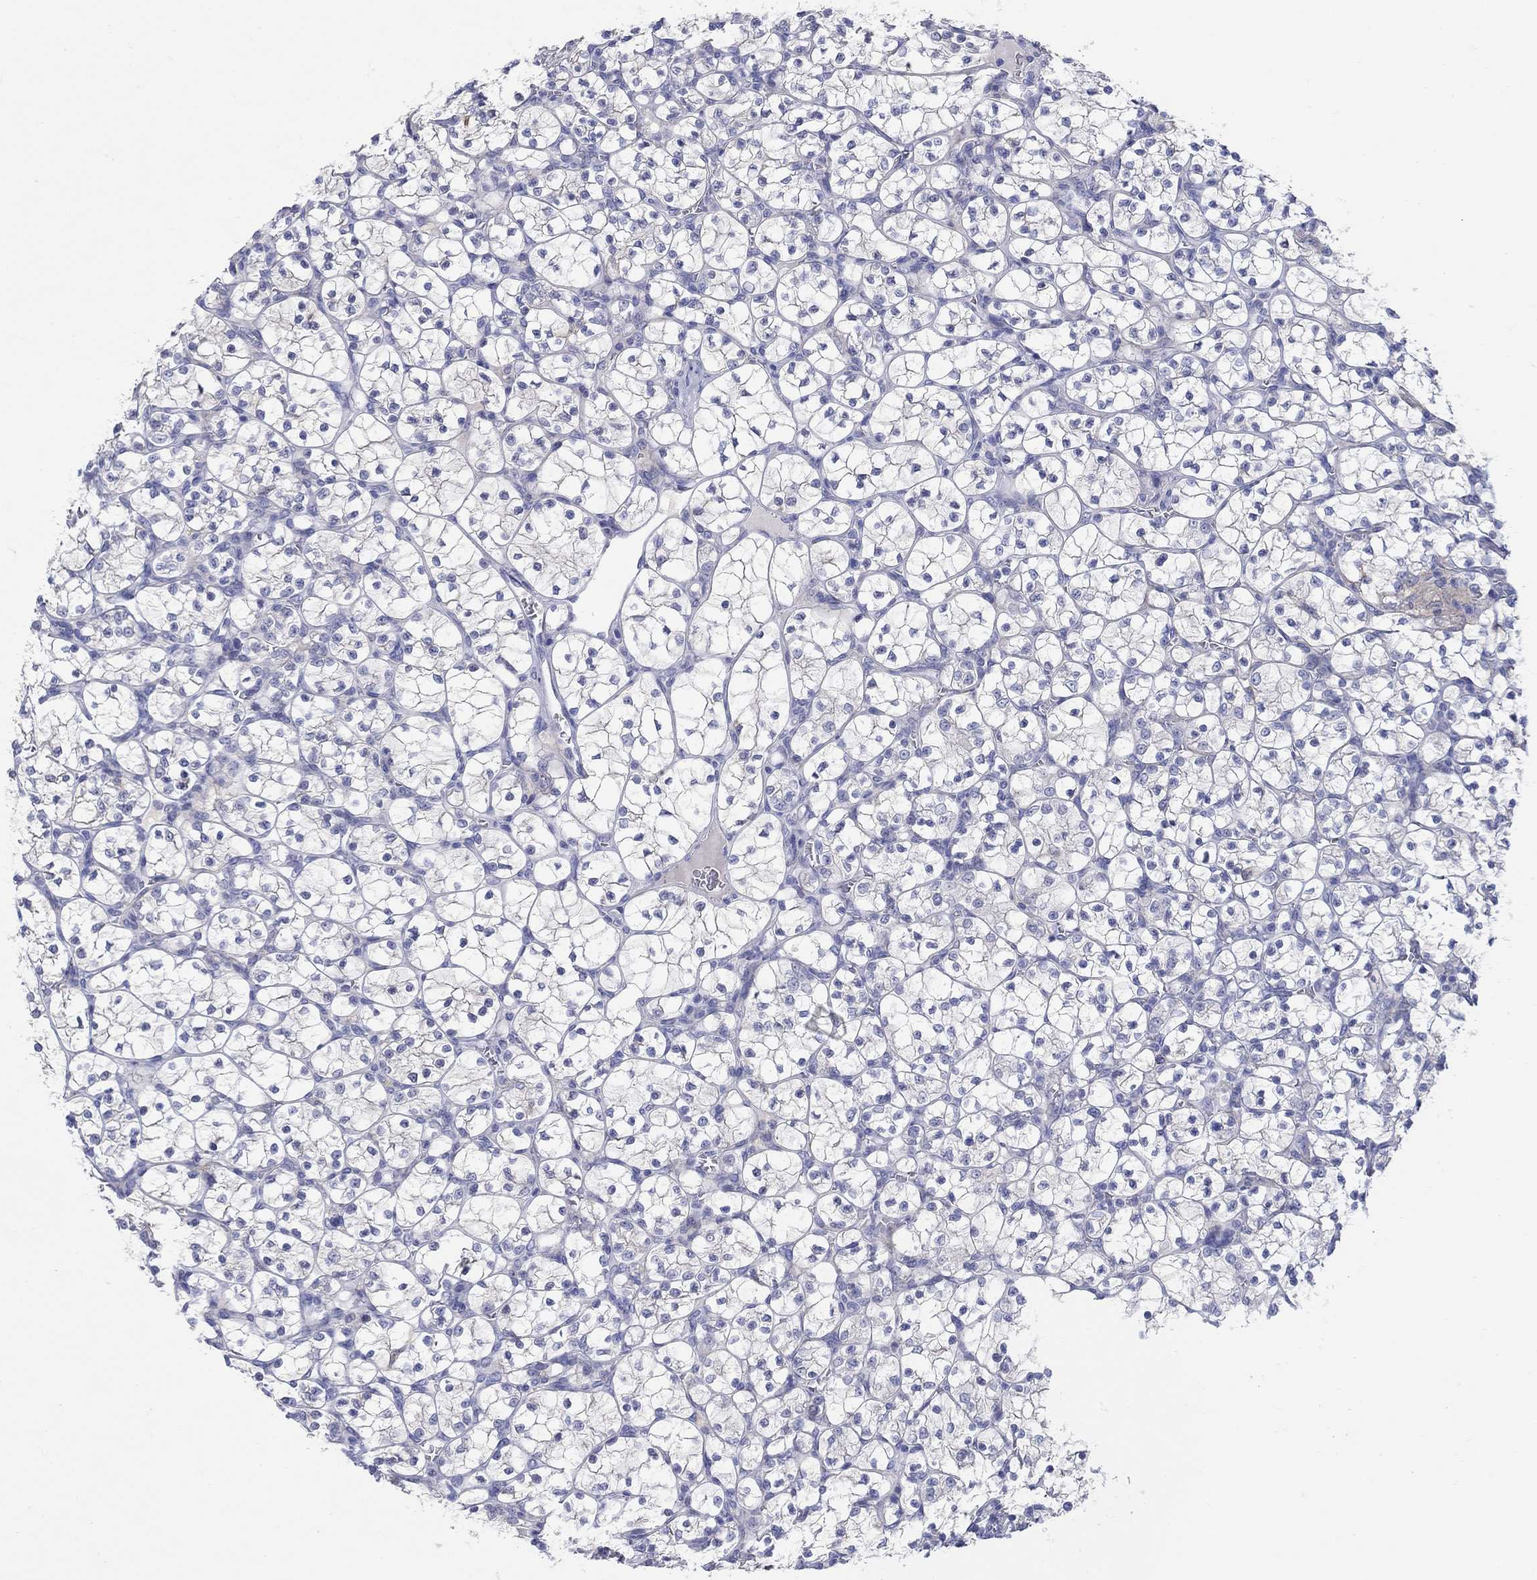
{"staining": {"intensity": "negative", "quantity": "none", "location": "none"}, "tissue": "renal cancer", "cell_type": "Tumor cells", "image_type": "cancer", "snomed": [{"axis": "morphology", "description": "Adenocarcinoma, NOS"}, {"axis": "topography", "description": "Kidney"}], "caption": "High magnification brightfield microscopy of renal cancer stained with DAB (3,3'-diaminobenzidine) (brown) and counterstained with hematoxylin (blue): tumor cells show no significant staining. (DAB (3,3'-diaminobenzidine) immunohistochemistry (IHC), high magnification).", "gene": "REEP2", "patient": {"sex": "female", "age": 89}}